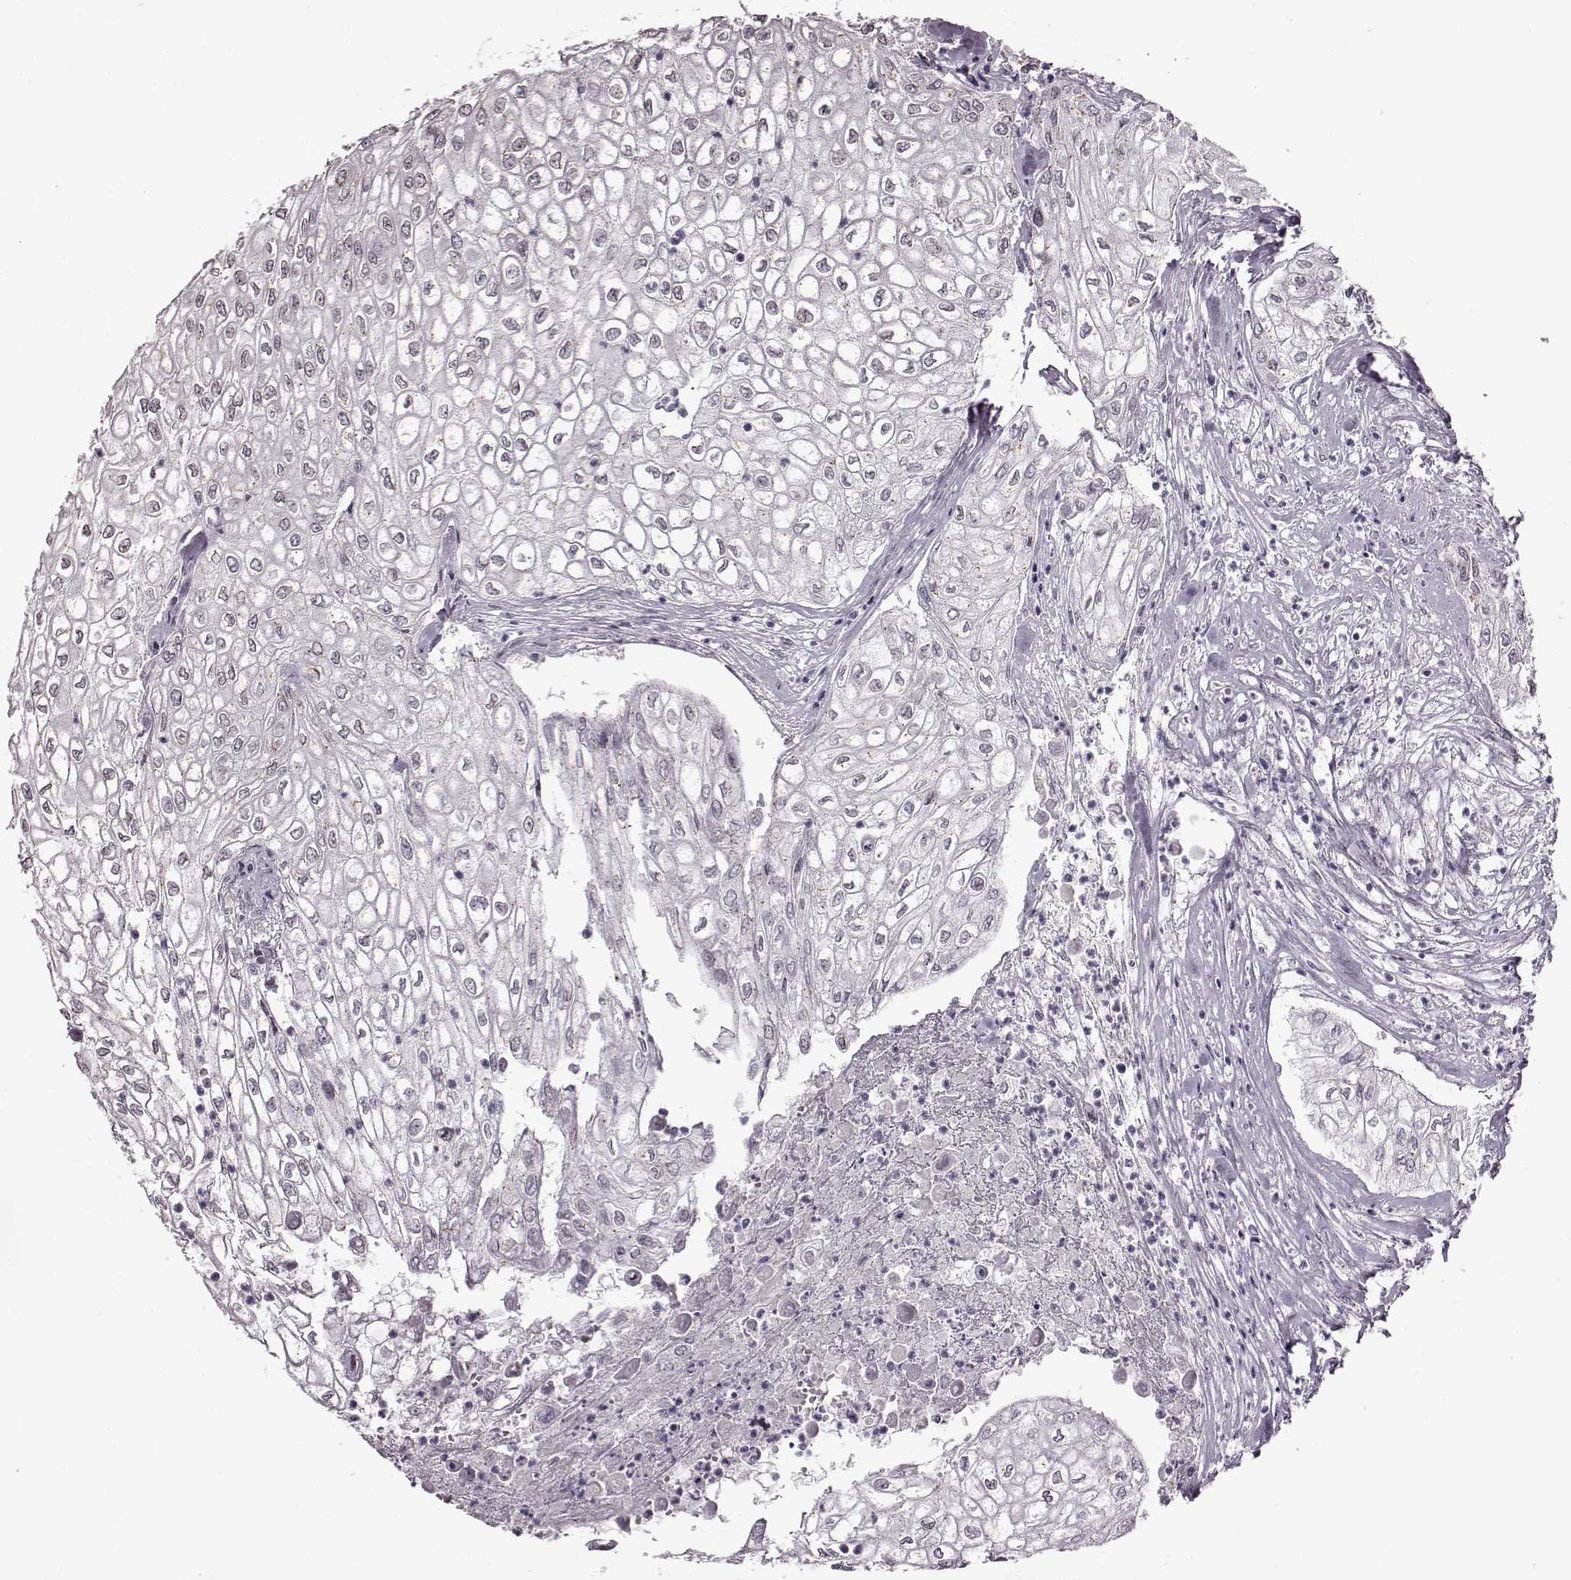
{"staining": {"intensity": "negative", "quantity": "none", "location": "none"}, "tissue": "urothelial cancer", "cell_type": "Tumor cells", "image_type": "cancer", "snomed": [{"axis": "morphology", "description": "Urothelial carcinoma, High grade"}, {"axis": "topography", "description": "Urinary bladder"}], "caption": "The immunohistochemistry (IHC) image has no significant positivity in tumor cells of urothelial cancer tissue.", "gene": "STX1B", "patient": {"sex": "male", "age": 62}}